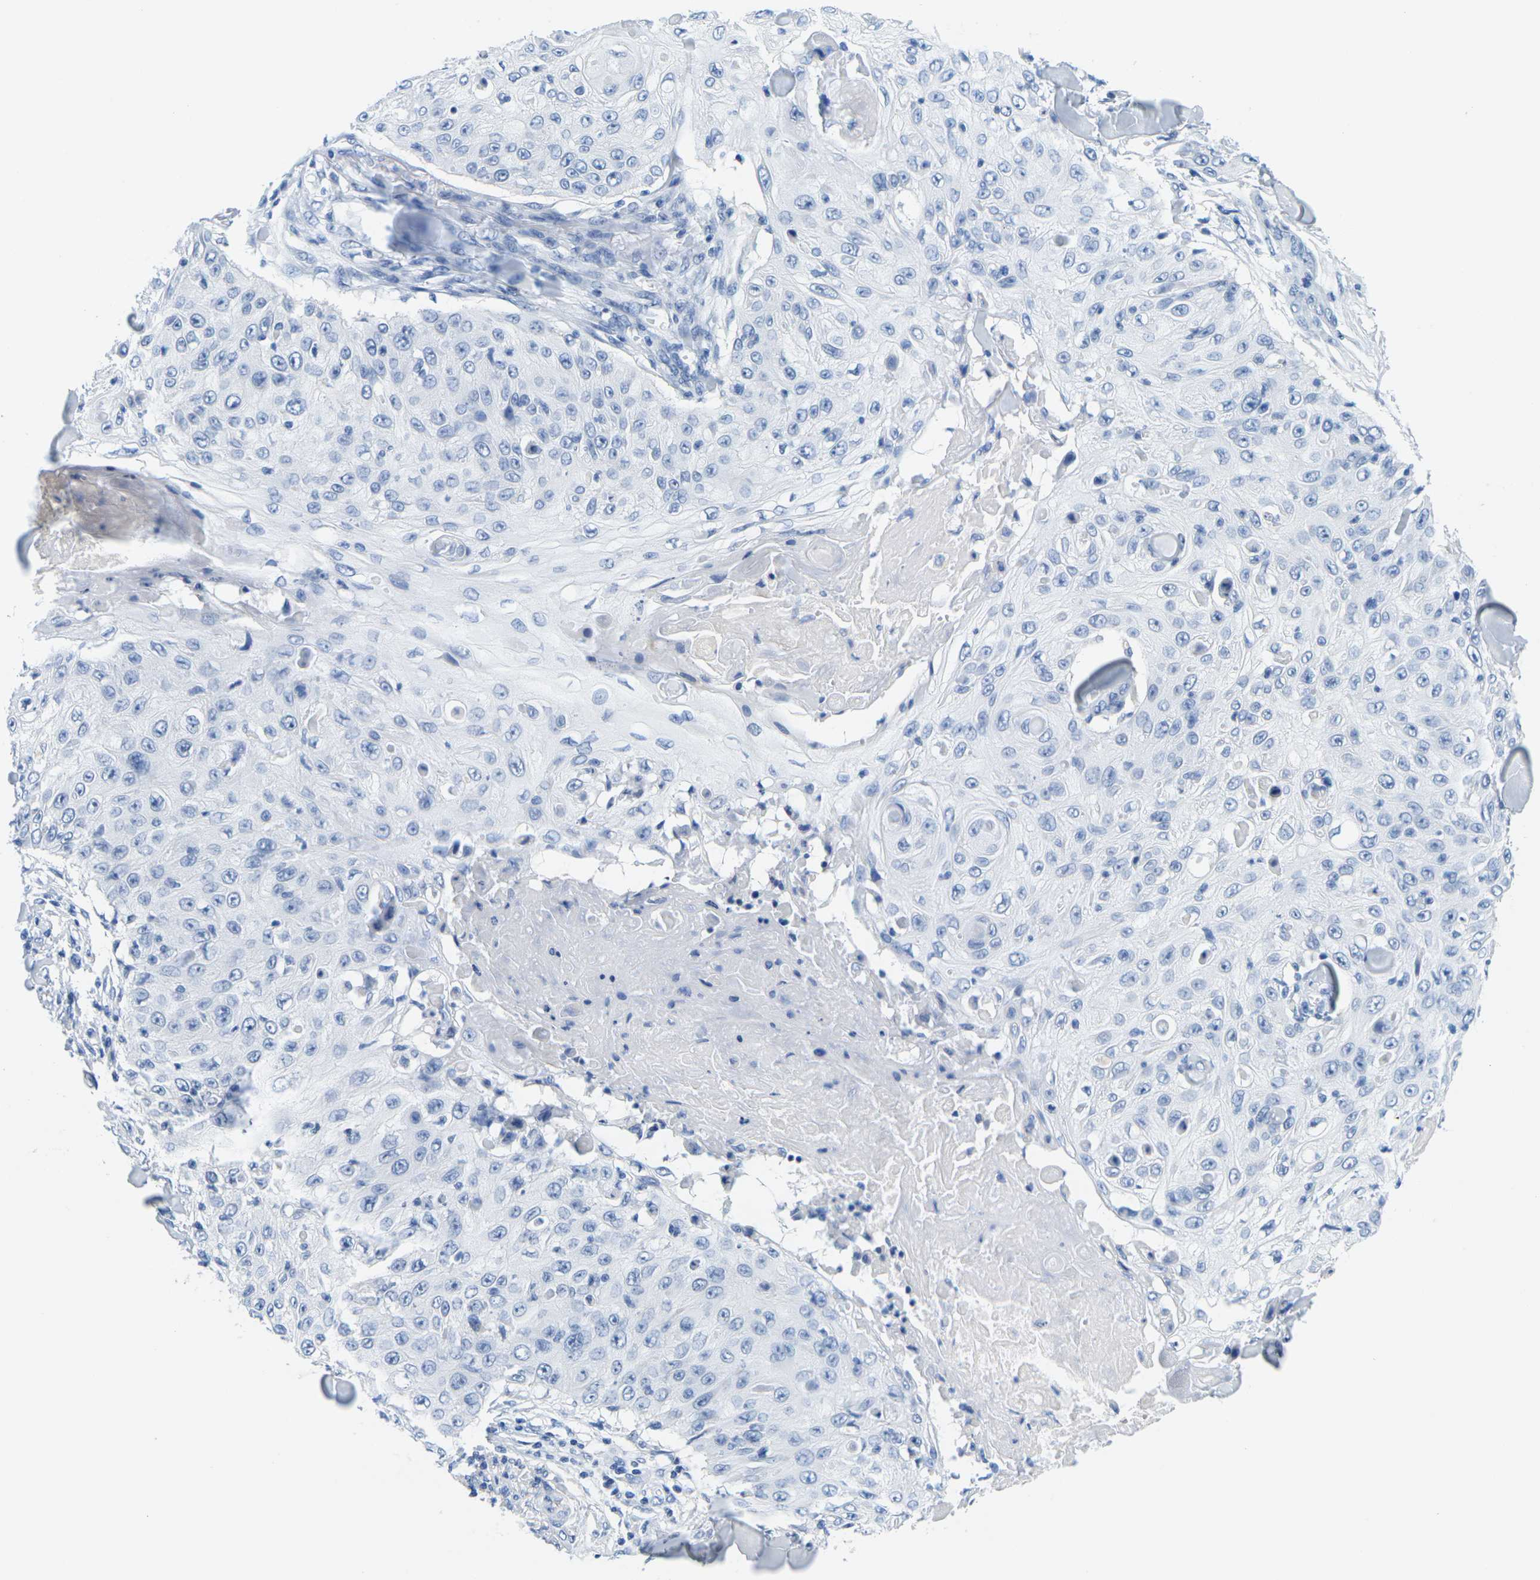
{"staining": {"intensity": "negative", "quantity": "none", "location": "none"}, "tissue": "skin cancer", "cell_type": "Tumor cells", "image_type": "cancer", "snomed": [{"axis": "morphology", "description": "Squamous cell carcinoma, NOS"}, {"axis": "topography", "description": "Skin"}], "caption": "A histopathology image of human squamous cell carcinoma (skin) is negative for staining in tumor cells. The staining was performed using DAB to visualize the protein expression in brown, while the nuclei were stained in blue with hematoxylin (Magnification: 20x).", "gene": "FAM3D", "patient": {"sex": "male", "age": 86}}